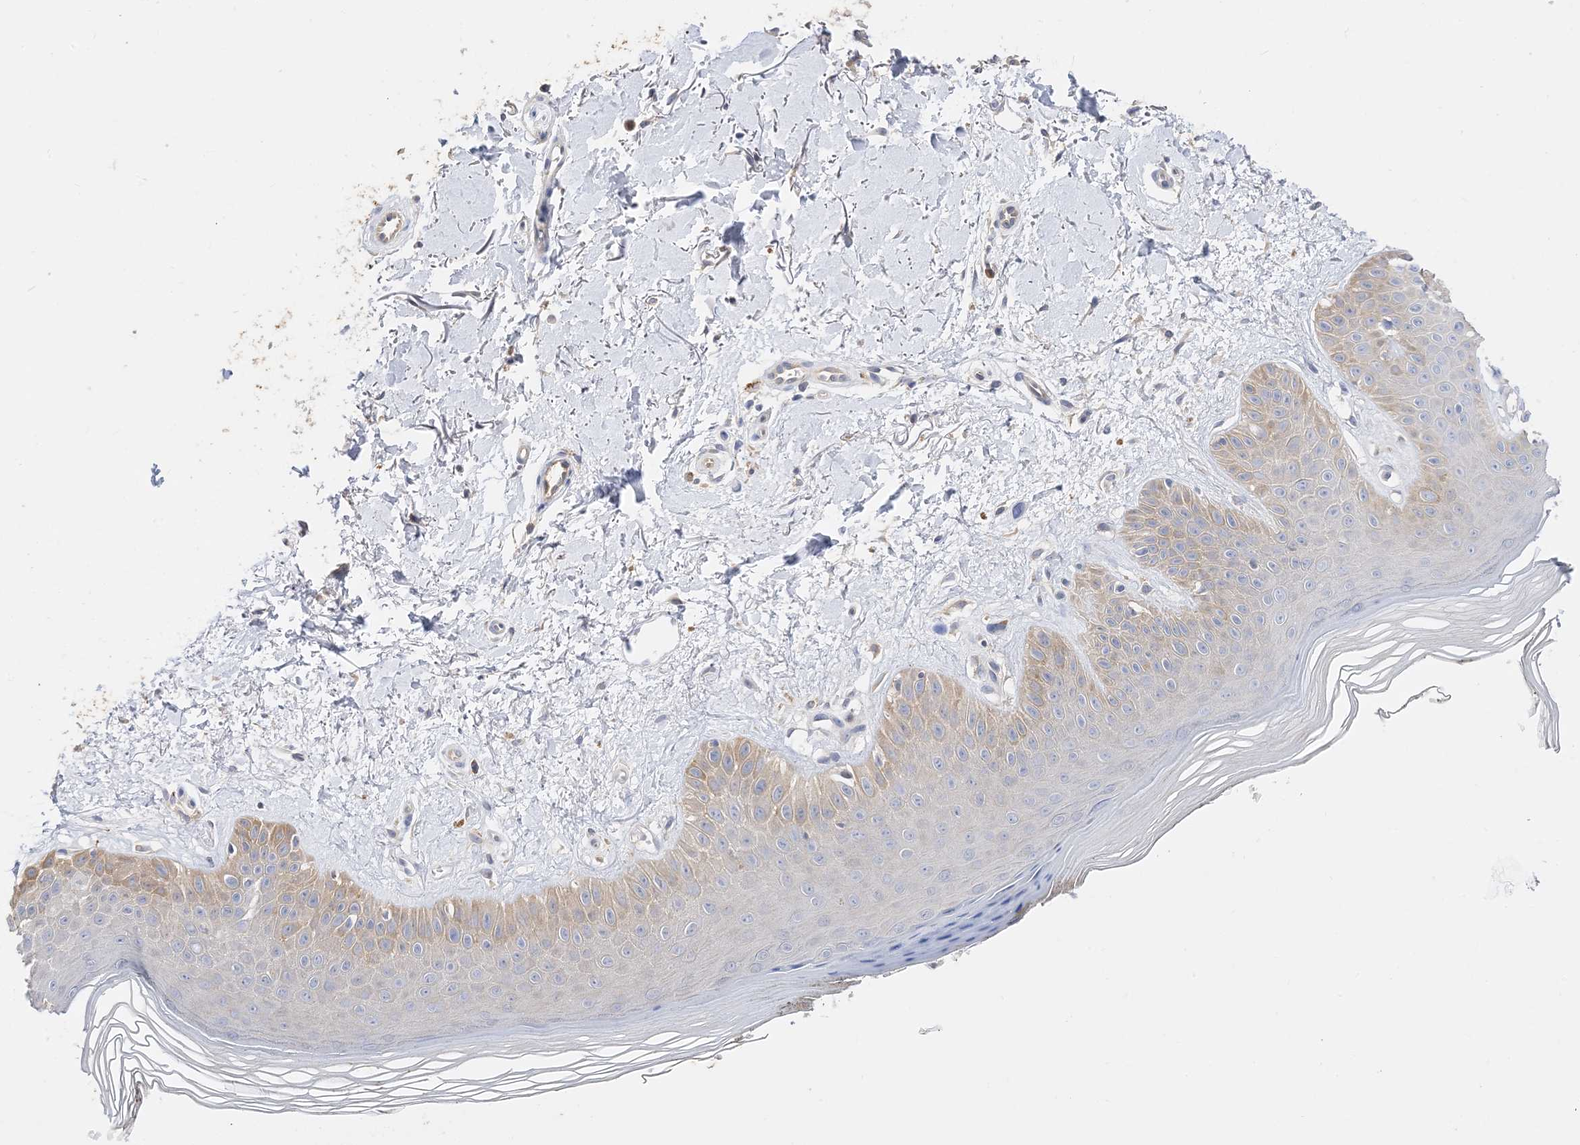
{"staining": {"intensity": "weak", "quantity": "<25%", "location": "cytoplasmic/membranous"}, "tissue": "skin", "cell_type": "Fibroblasts", "image_type": "normal", "snomed": [{"axis": "morphology", "description": "Normal tissue, NOS"}, {"axis": "topography", "description": "Skin"}], "caption": "Immunohistochemical staining of unremarkable human skin shows no significant expression in fibroblasts. The staining was performed using DAB (3,3'-diaminobenzidine) to visualize the protein expression in brown, while the nuclei were stained in blue with hematoxylin (Magnification: 20x).", "gene": "ARV1", "patient": {"sex": "female", "age": 64}}